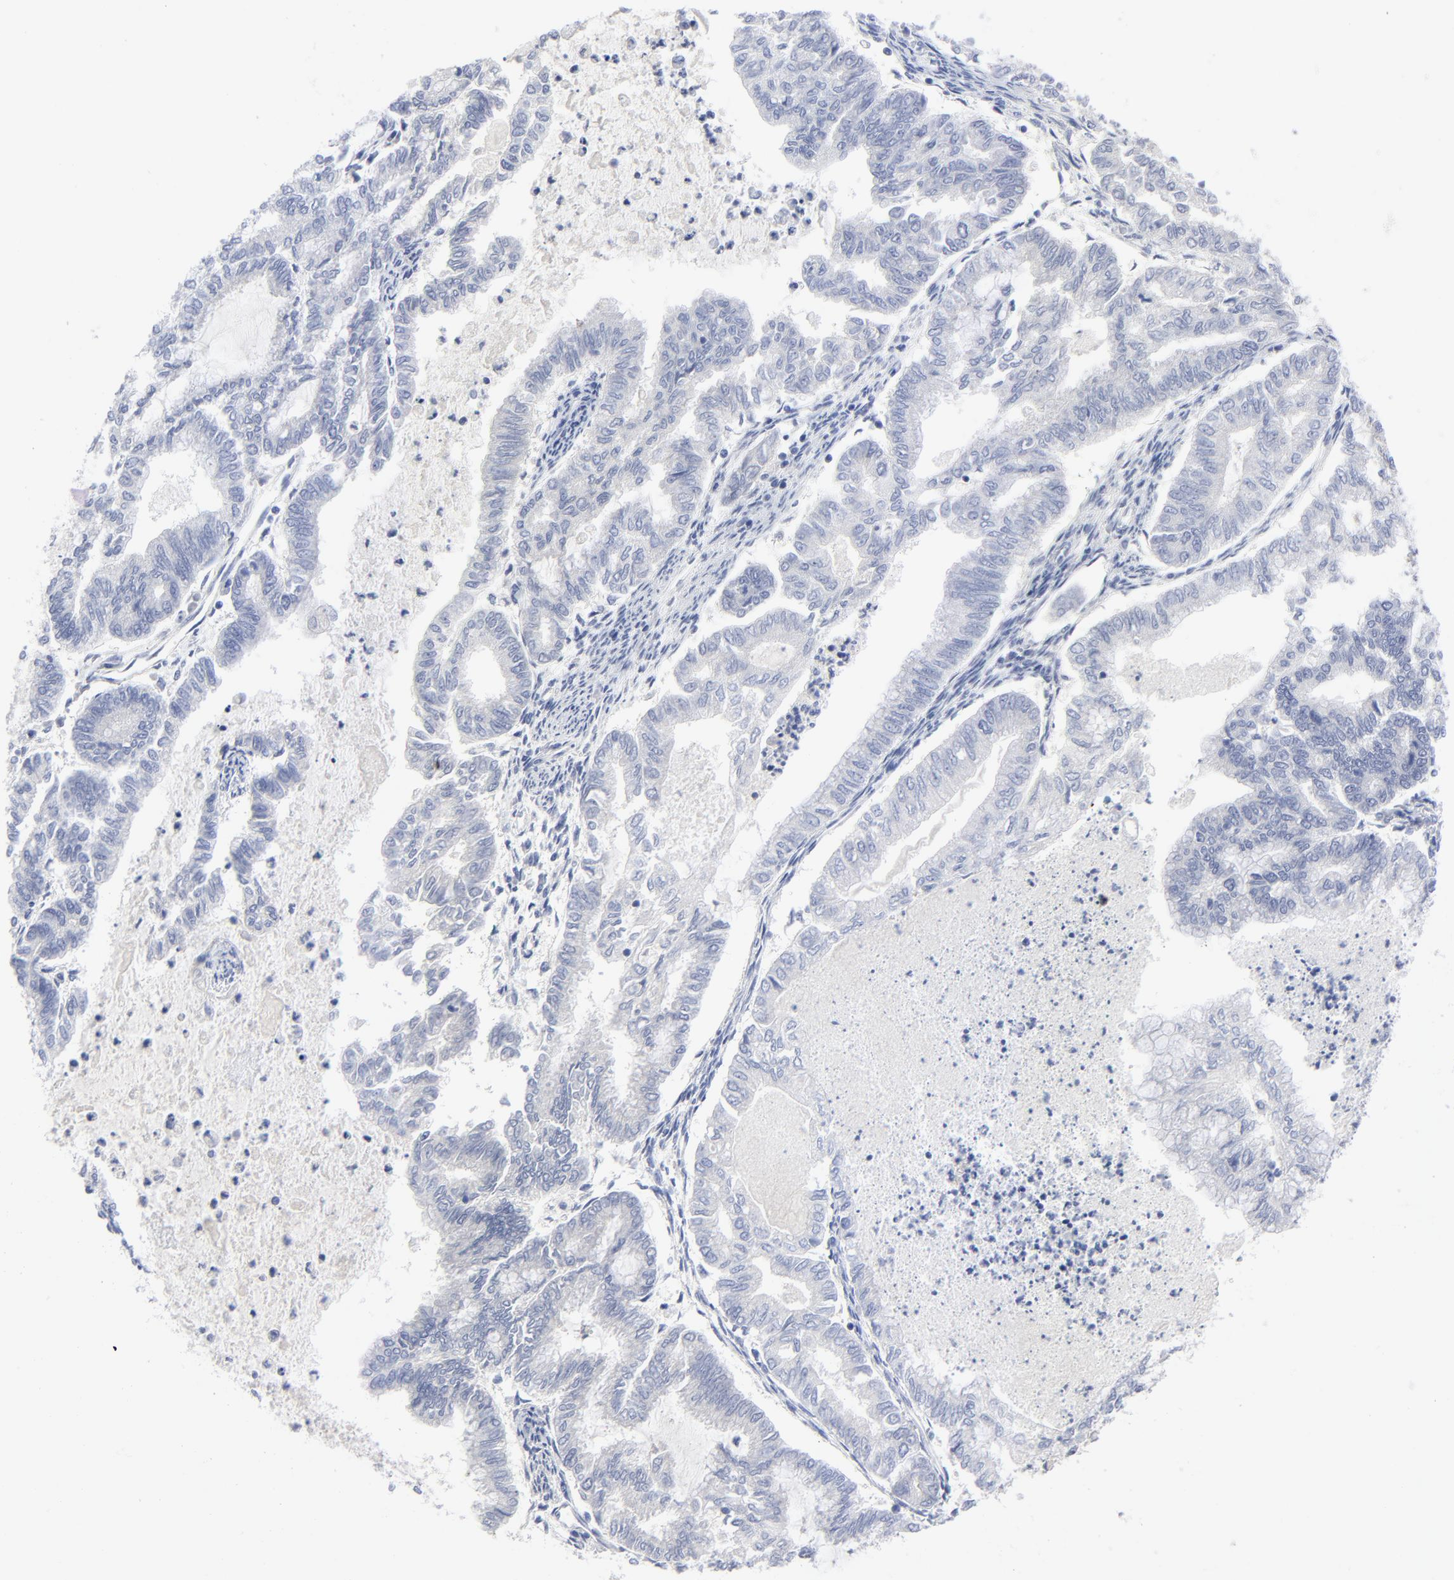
{"staining": {"intensity": "negative", "quantity": "none", "location": "none"}, "tissue": "endometrial cancer", "cell_type": "Tumor cells", "image_type": "cancer", "snomed": [{"axis": "morphology", "description": "Adenocarcinoma, NOS"}, {"axis": "topography", "description": "Endometrium"}], "caption": "IHC histopathology image of human endometrial cancer stained for a protein (brown), which displays no positivity in tumor cells.", "gene": "CLEC4G", "patient": {"sex": "female", "age": 79}}